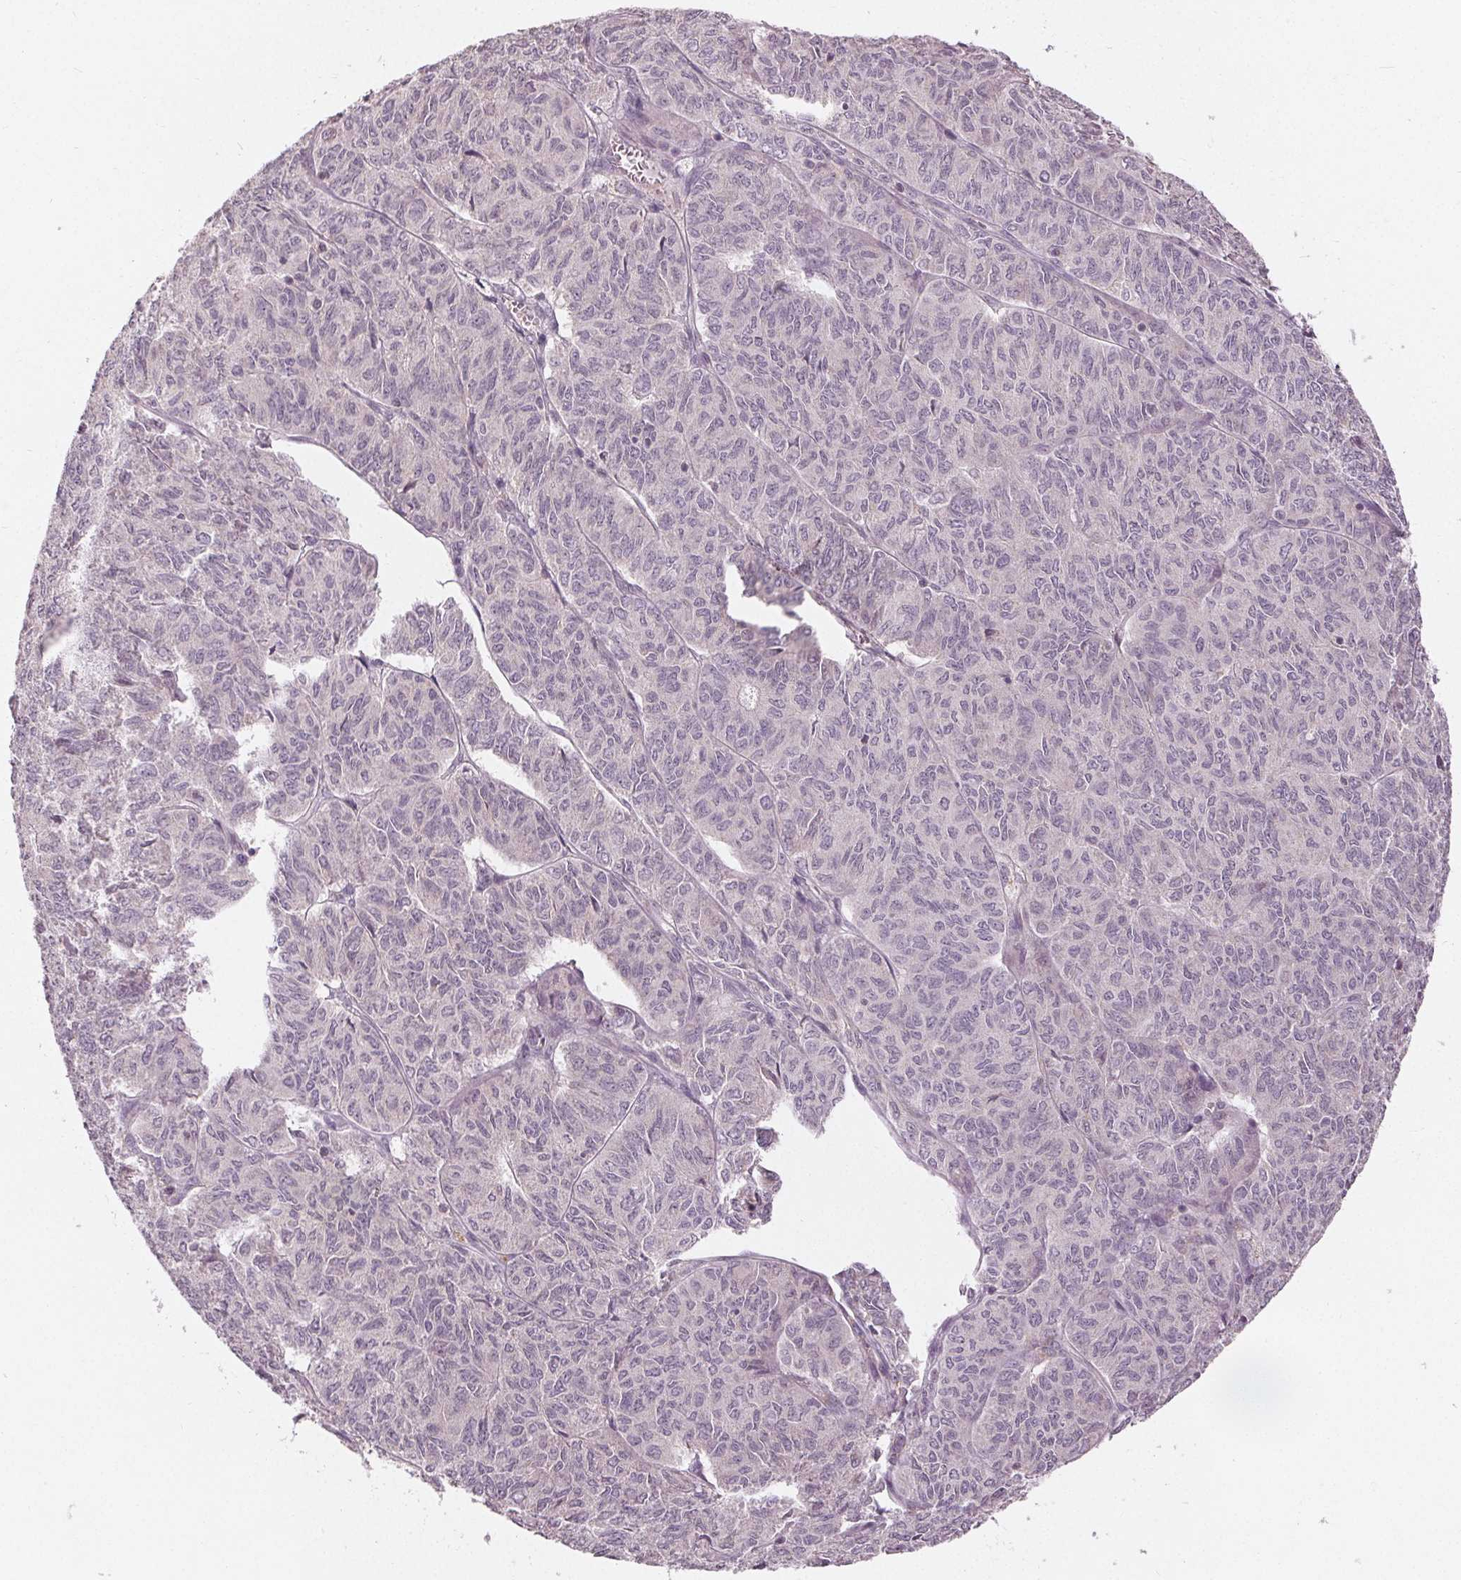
{"staining": {"intensity": "negative", "quantity": "none", "location": "none"}, "tissue": "ovarian cancer", "cell_type": "Tumor cells", "image_type": "cancer", "snomed": [{"axis": "morphology", "description": "Carcinoma, endometroid"}, {"axis": "topography", "description": "Ovary"}], "caption": "High magnification brightfield microscopy of endometroid carcinoma (ovarian) stained with DAB (brown) and counterstained with hematoxylin (blue): tumor cells show no significant positivity.", "gene": "TRIM60", "patient": {"sex": "female", "age": 80}}